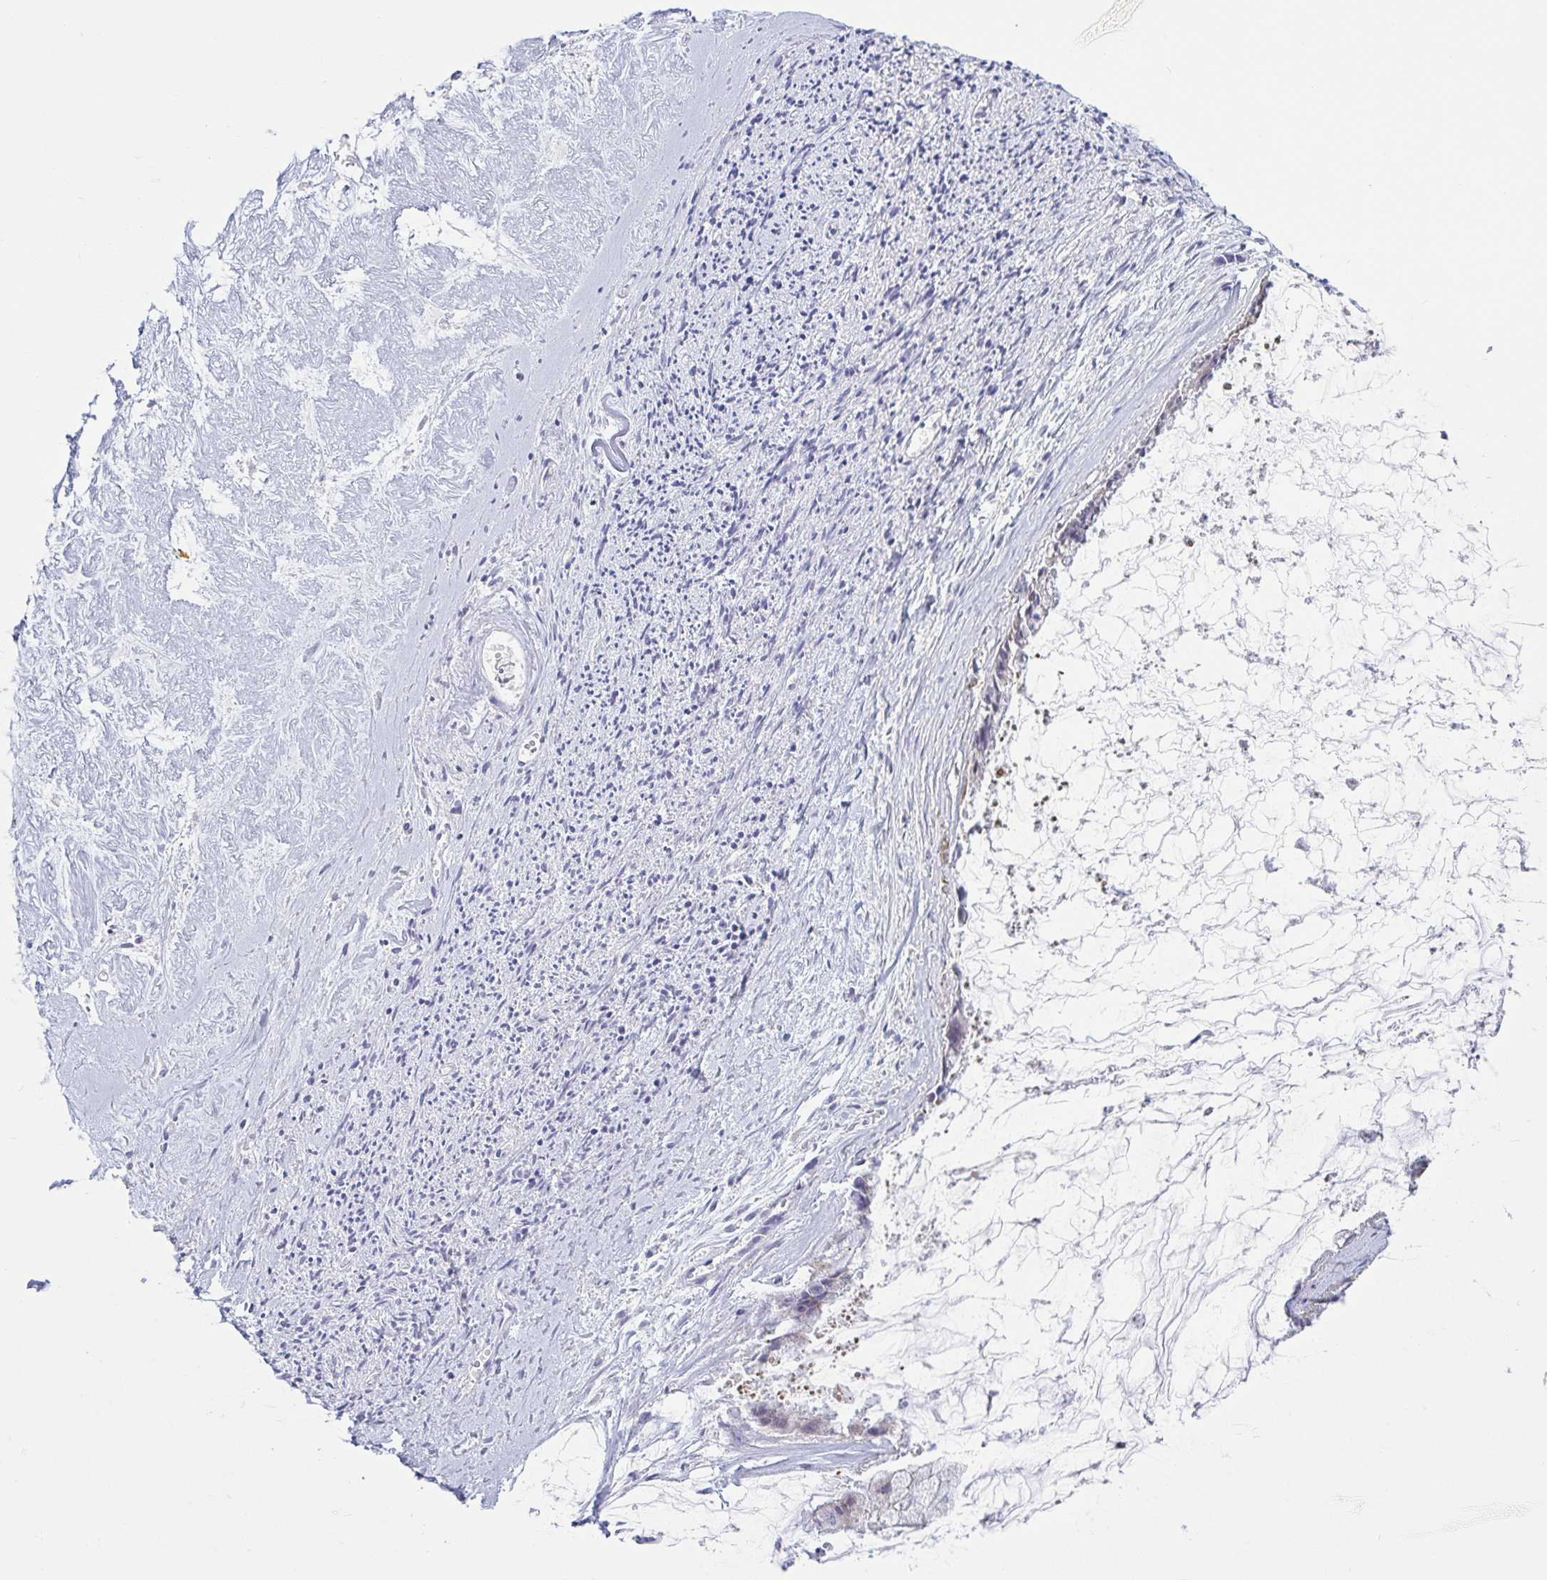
{"staining": {"intensity": "negative", "quantity": "none", "location": "none"}, "tissue": "ovarian cancer", "cell_type": "Tumor cells", "image_type": "cancer", "snomed": [{"axis": "morphology", "description": "Cystadenocarcinoma, mucinous, NOS"}, {"axis": "topography", "description": "Ovary"}], "caption": "Ovarian cancer (mucinous cystadenocarcinoma) was stained to show a protein in brown. There is no significant expression in tumor cells.", "gene": "TNNI2", "patient": {"sex": "female", "age": 90}}